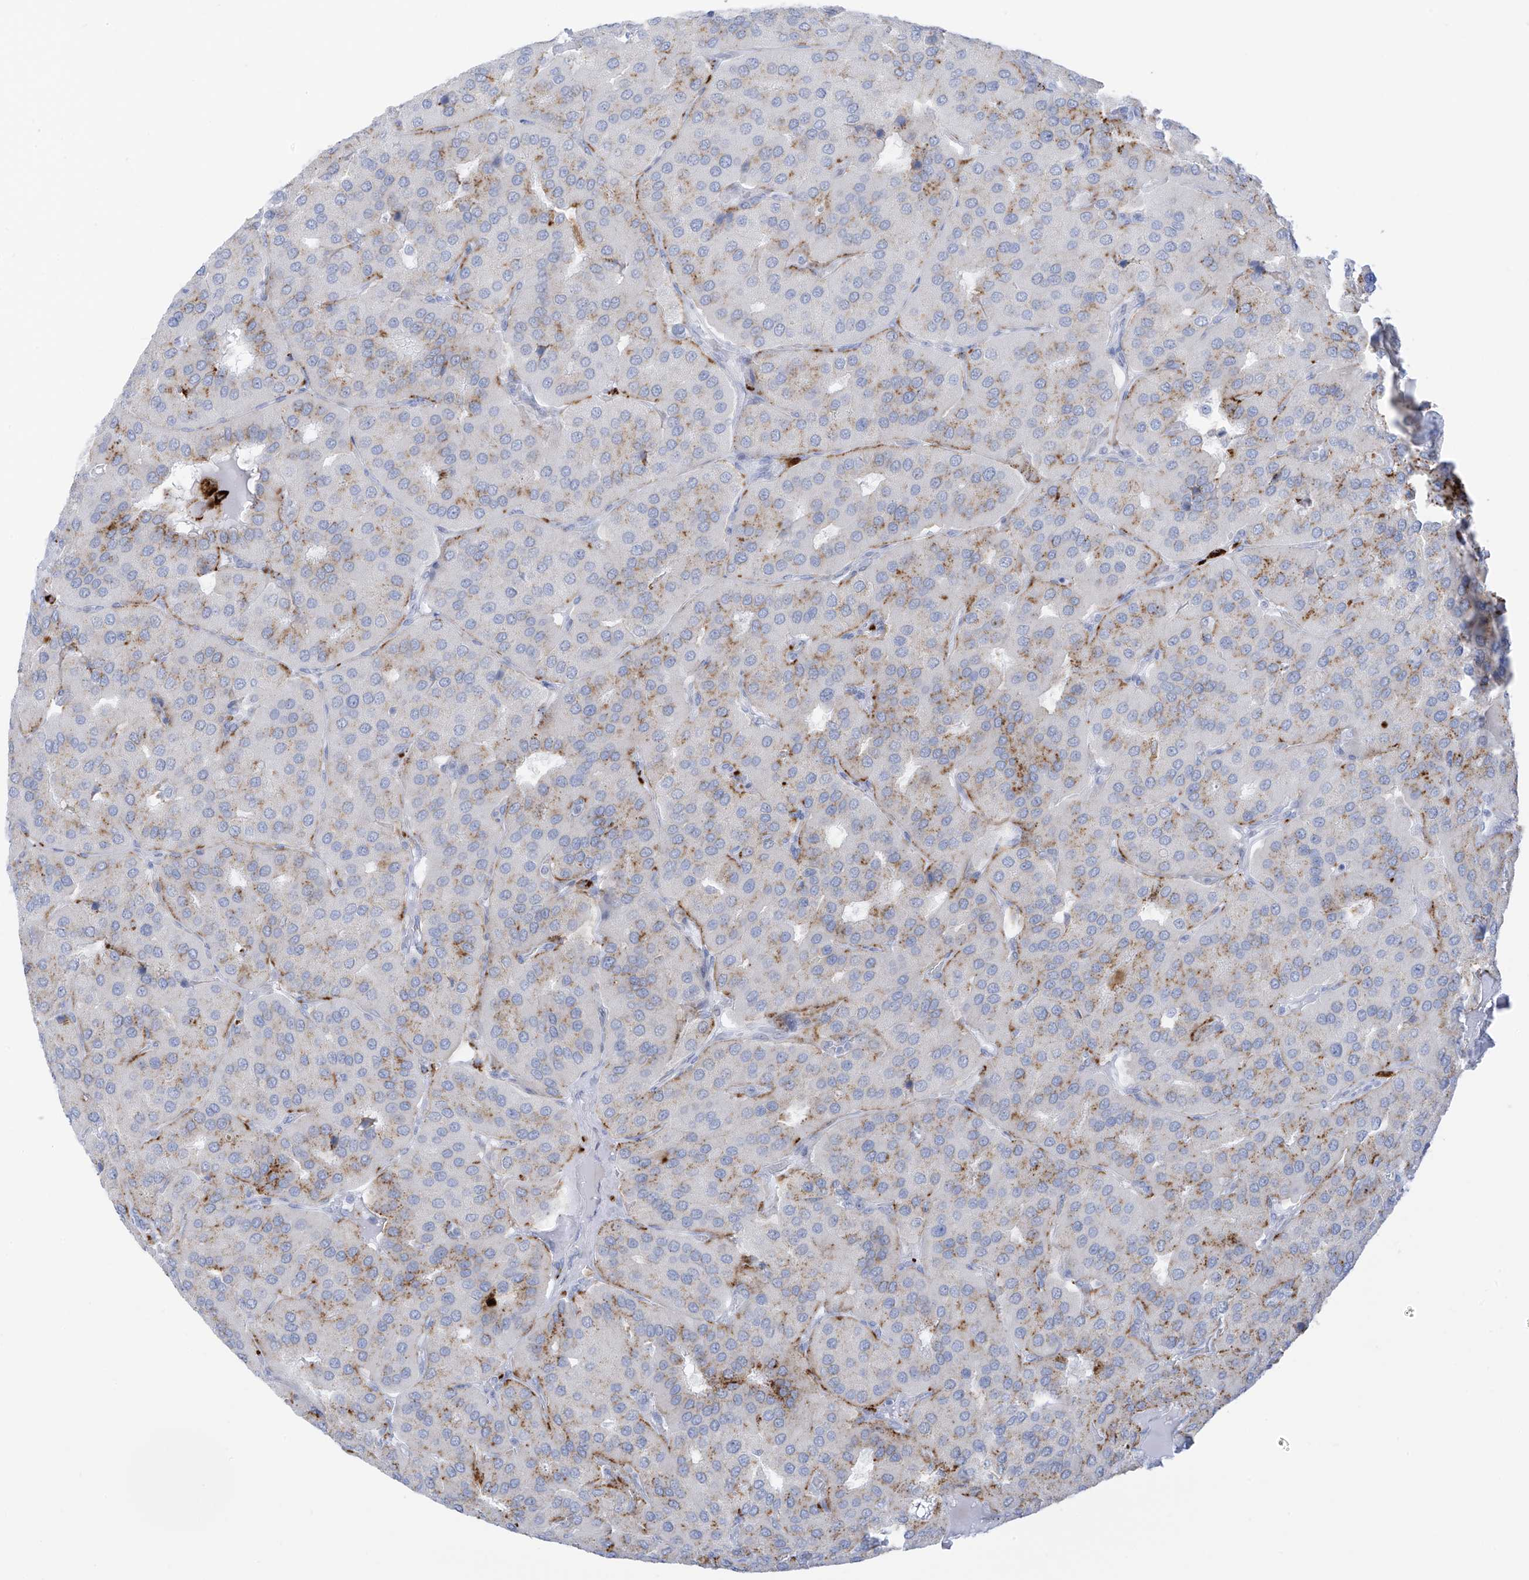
{"staining": {"intensity": "moderate", "quantity": "<25%", "location": "cytoplasmic/membranous"}, "tissue": "parathyroid gland", "cell_type": "Glandular cells", "image_type": "normal", "snomed": [{"axis": "morphology", "description": "Normal tissue, NOS"}, {"axis": "morphology", "description": "Adenoma, NOS"}, {"axis": "topography", "description": "Parathyroid gland"}], "caption": "Normal parathyroid gland reveals moderate cytoplasmic/membranous expression in approximately <25% of glandular cells, visualized by immunohistochemistry. (DAB (3,3'-diaminobenzidine) IHC, brown staining for protein, blue staining for nuclei).", "gene": "PSPH", "patient": {"sex": "female", "age": 86}}